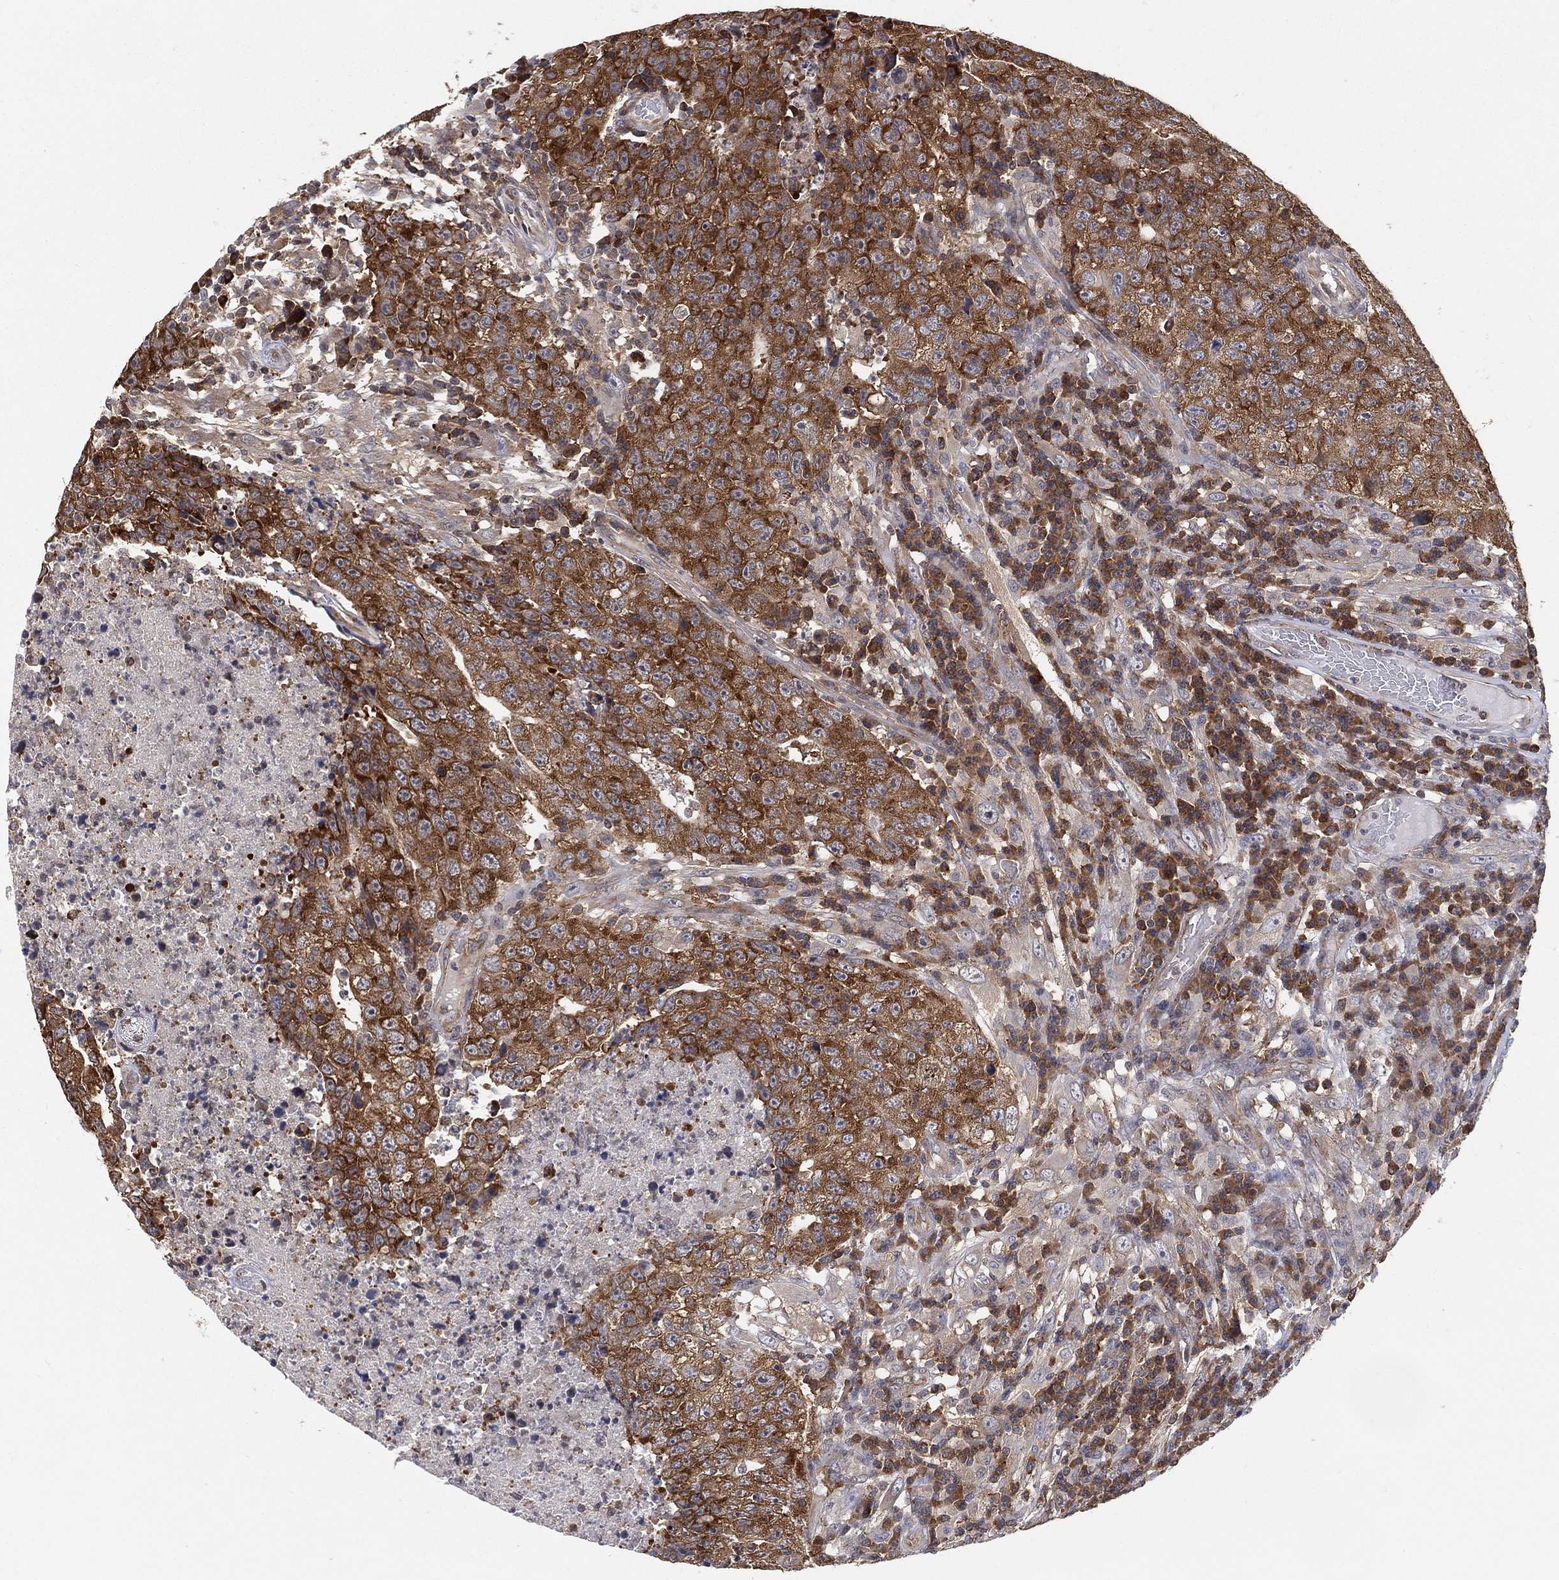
{"staining": {"intensity": "strong", "quantity": "25%-75%", "location": "cytoplasmic/membranous"}, "tissue": "testis cancer", "cell_type": "Tumor cells", "image_type": "cancer", "snomed": [{"axis": "morphology", "description": "Necrosis, NOS"}, {"axis": "morphology", "description": "Carcinoma, Embryonal, NOS"}, {"axis": "topography", "description": "Testis"}], "caption": "Embryonal carcinoma (testis) tissue shows strong cytoplasmic/membranous expression in approximately 25%-75% of tumor cells", "gene": "TMTC4", "patient": {"sex": "male", "age": 19}}